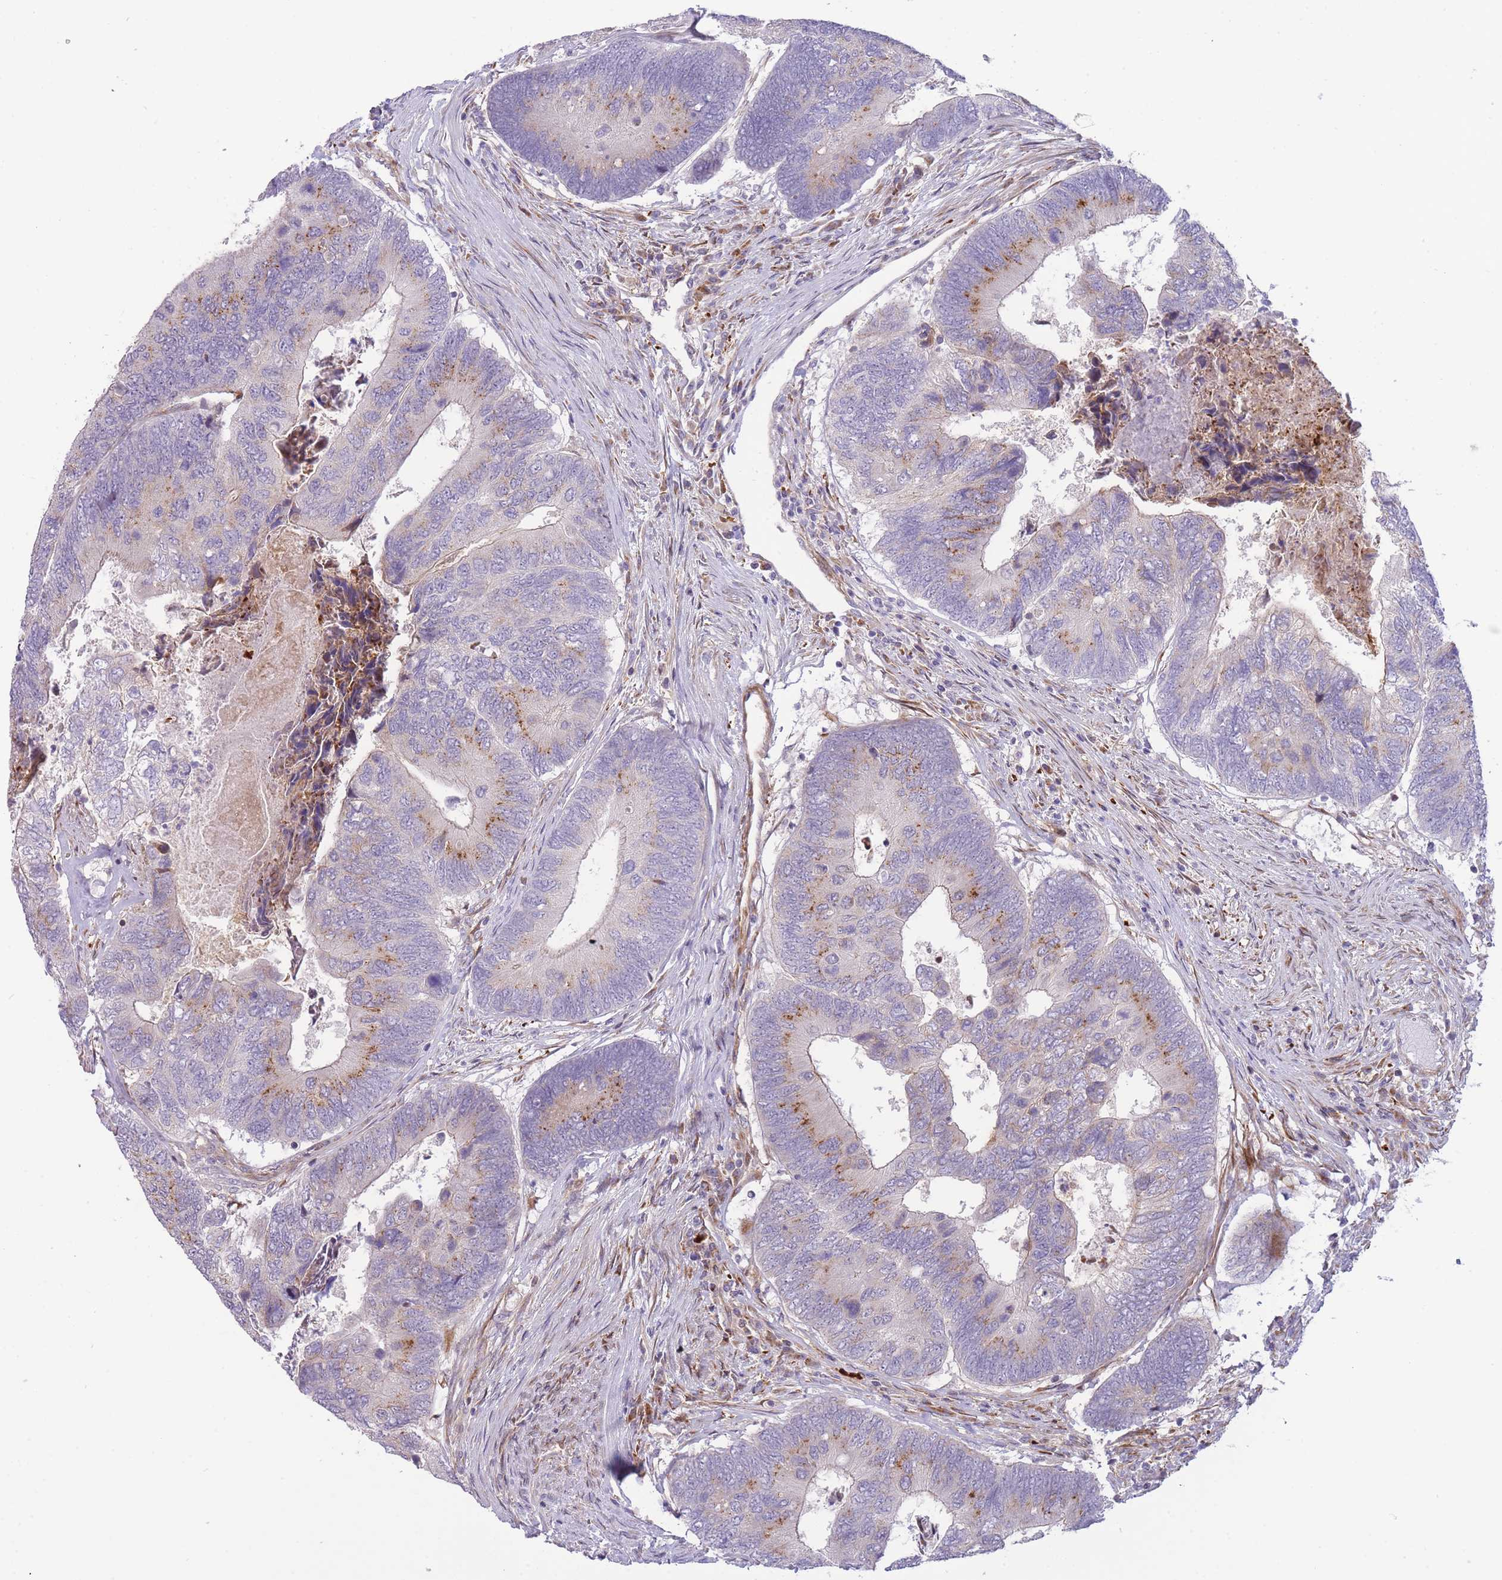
{"staining": {"intensity": "moderate", "quantity": "25%-75%", "location": "cytoplasmic/membranous"}, "tissue": "colorectal cancer", "cell_type": "Tumor cells", "image_type": "cancer", "snomed": [{"axis": "morphology", "description": "Adenocarcinoma, NOS"}, {"axis": "topography", "description": "Colon"}], "caption": "Brown immunohistochemical staining in human adenocarcinoma (colorectal) shows moderate cytoplasmic/membranous staining in approximately 25%-75% of tumor cells.", "gene": "ATP5MC2", "patient": {"sex": "female", "age": 67}}